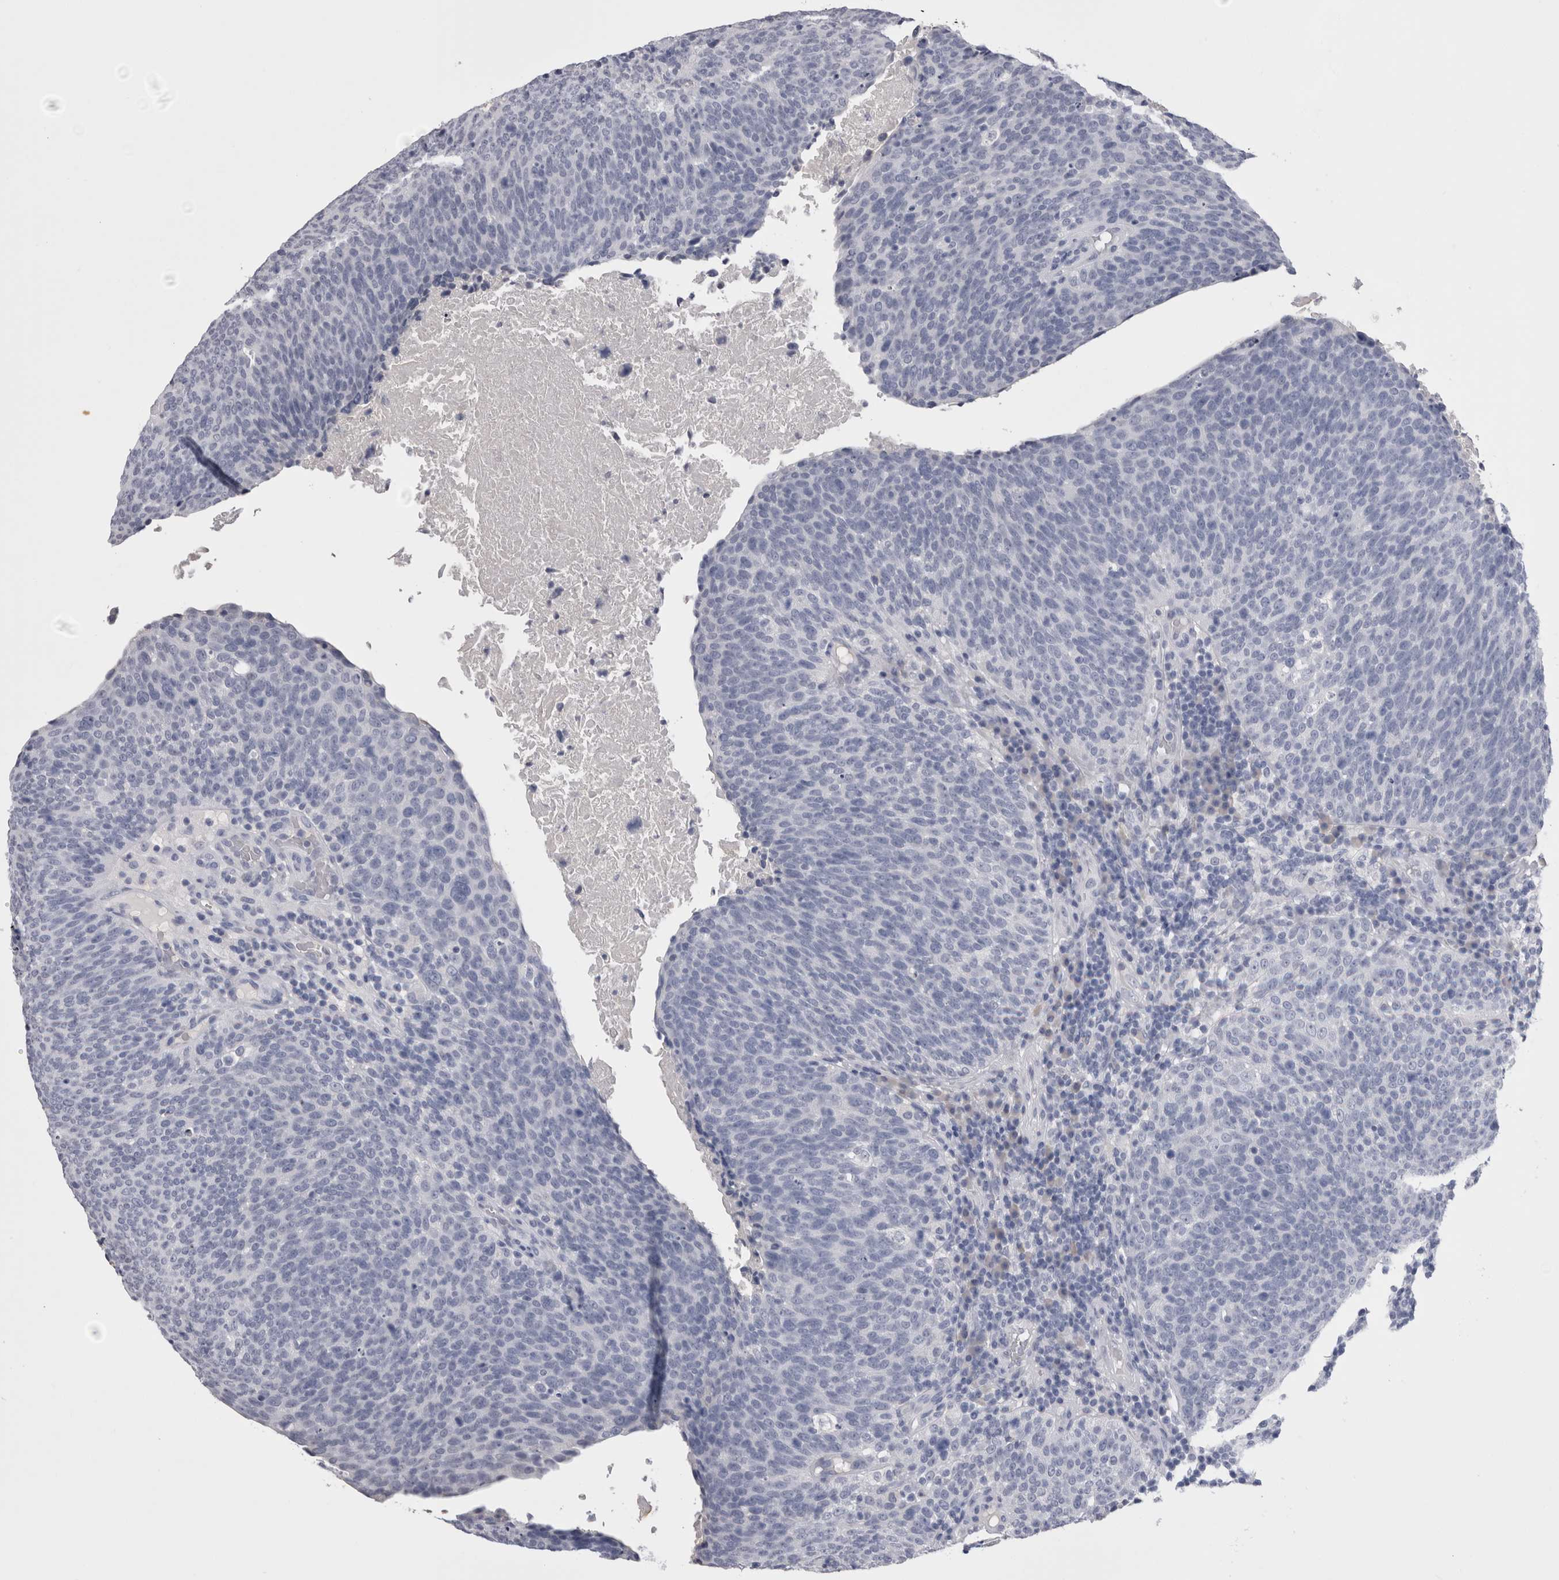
{"staining": {"intensity": "negative", "quantity": "none", "location": "none"}, "tissue": "head and neck cancer", "cell_type": "Tumor cells", "image_type": "cancer", "snomed": [{"axis": "morphology", "description": "Squamous cell carcinoma, NOS"}, {"axis": "morphology", "description": "Squamous cell carcinoma, metastatic, NOS"}, {"axis": "topography", "description": "Lymph node"}, {"axis": "topography", "description": "Head-Neck"}], "caption": "Tumor cells are negative for brown protein staining in squamous cell carcinoma (head and neck).", "gene": "CDHR5", "patient": {"sex": "male", "age": 62}}